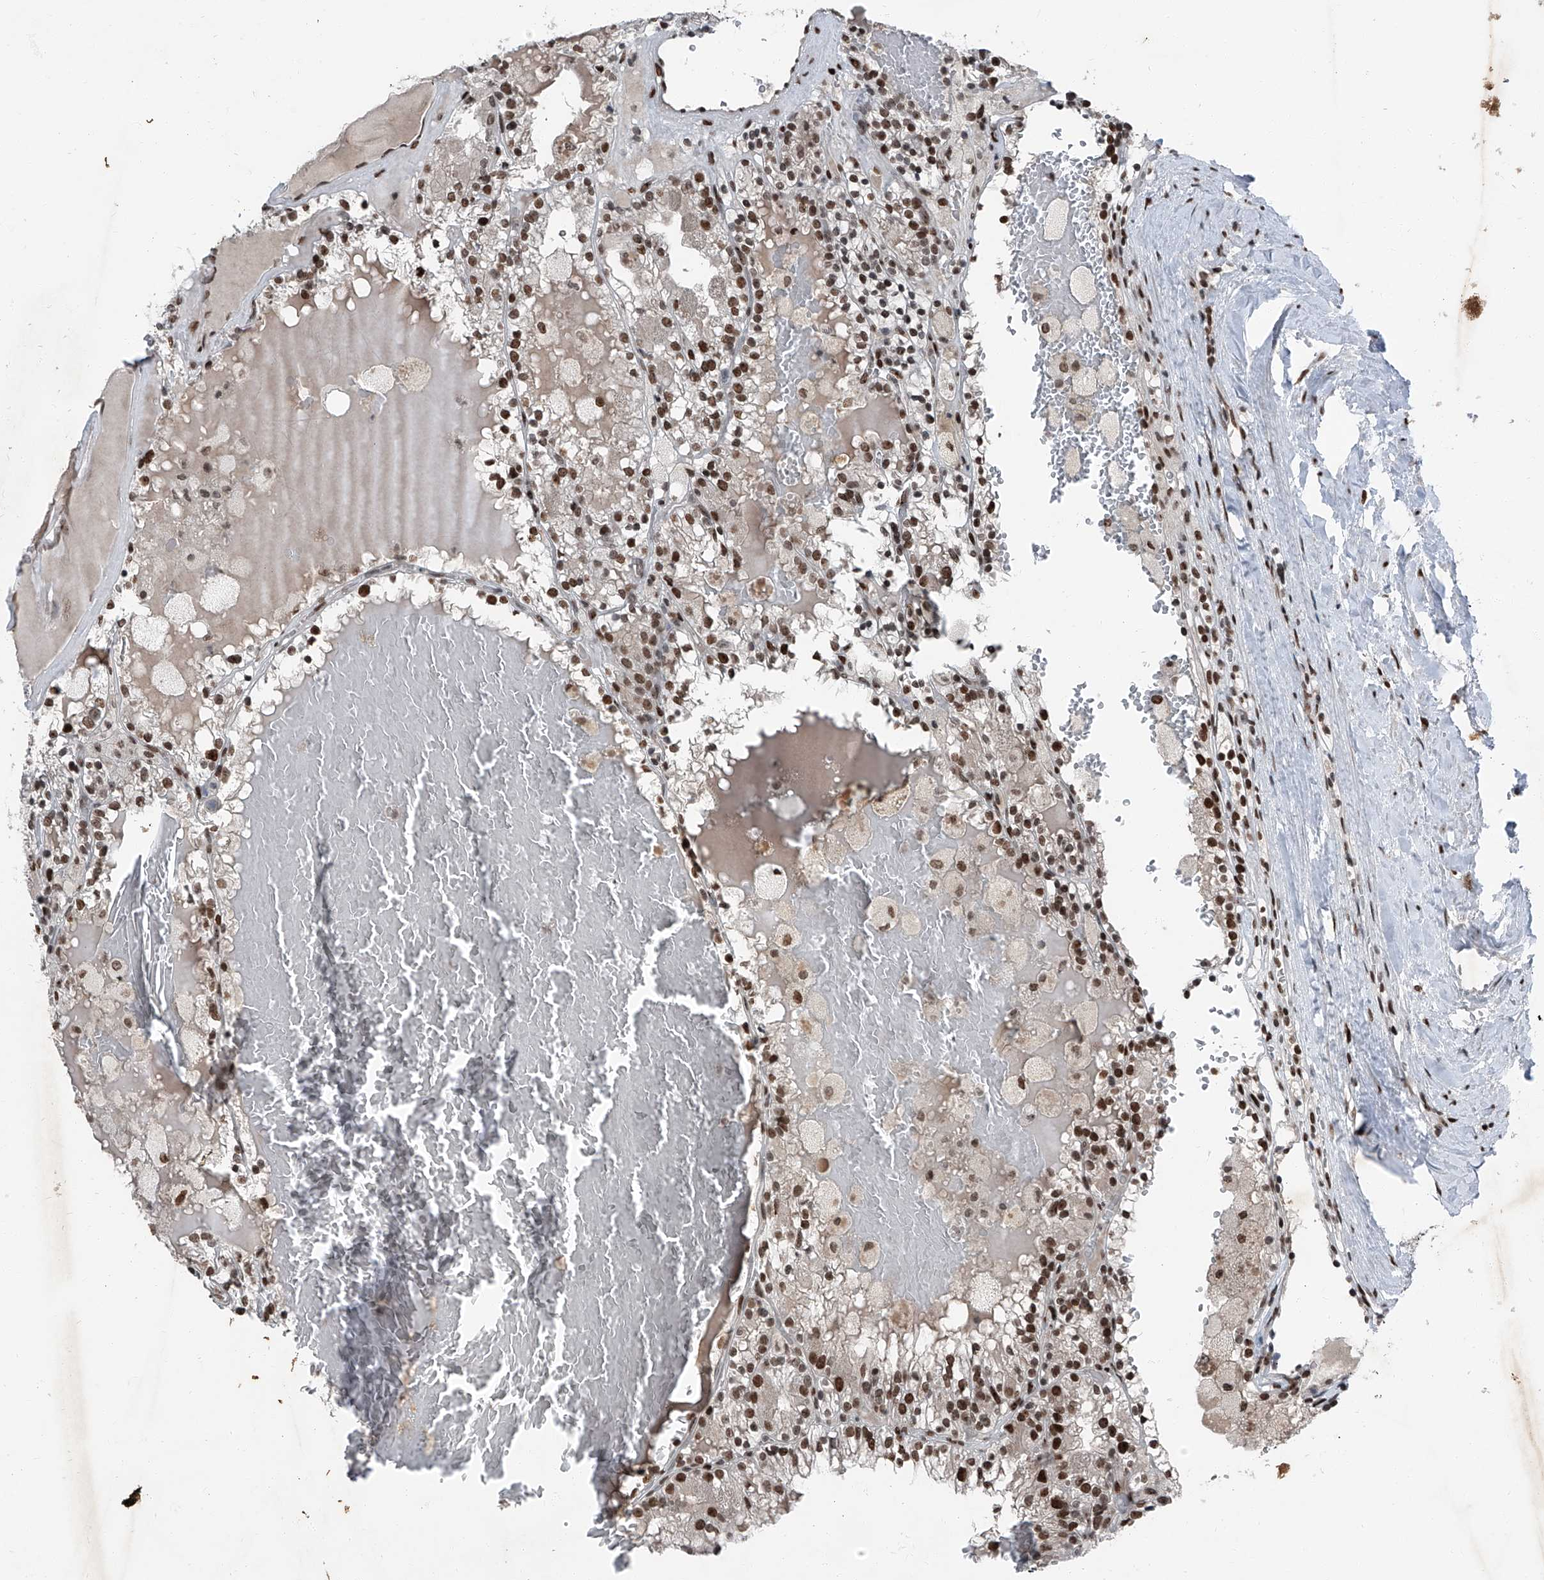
{"staining": {"intensity": "moderate", "quantity": ">75%", "location": "nuclear"}, "tissue": "renal cancer", "cell_type": "Tumor cells", "image_type": "cancer", "snomed": [{"axis": "morphology", "description": "Adenocarcinoma, NOS"}, {"axis": "topography", "description": "Kidney"}], "caption": "This is a photomicrograph of immunohistochemistry staining of renal adenocarcinoma, which shows moderate positivity in the nuclear of tumor cells.", "gene": "BMI1", "patient": {"sex": "female", "age": 56}}